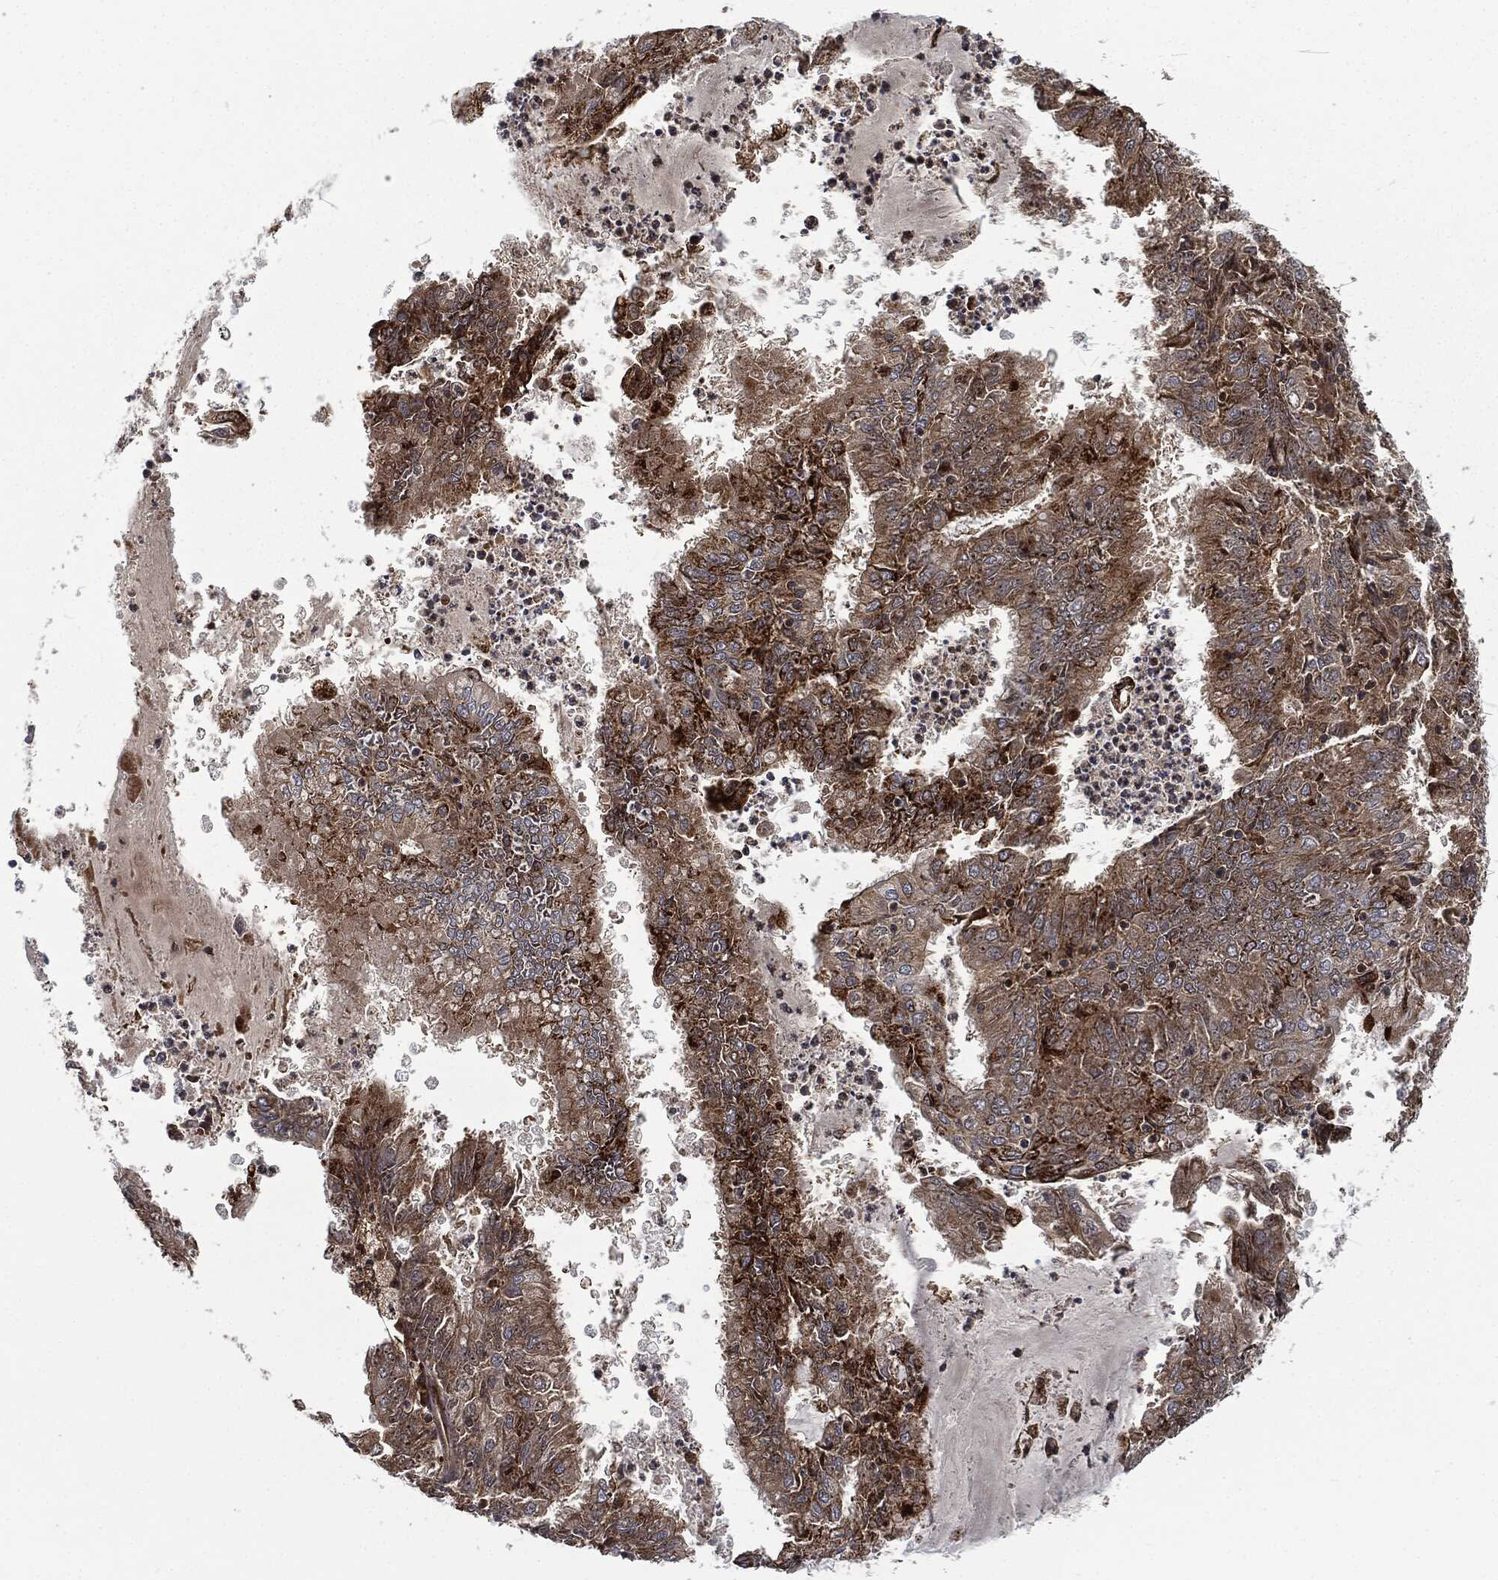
{"staining": {"intensity": "strong", "quantity": "25%-75%", "location": "cytoplasmic/membranous"}, "tissue": "endometrial cancer", "cell_type": "Tumor cells", "image_type": "cancer", "snomed": [{"axis": "morphology", "description": "Adenocarcinoma, NOS"}, {"axis": "topography", "description": "Endometrium"}], "caption": "Immunohistochemistry (IHC) (DAB) staining of human endometrial cancer shows strong cytoplasmic/membranous protein positivity in about 25%-75% of tumor cells. Ihc stains the protein in brown and the nuclei are stained blue.", "gene": "RFTN1", "patient": {"sex": "female", "age": 57}}